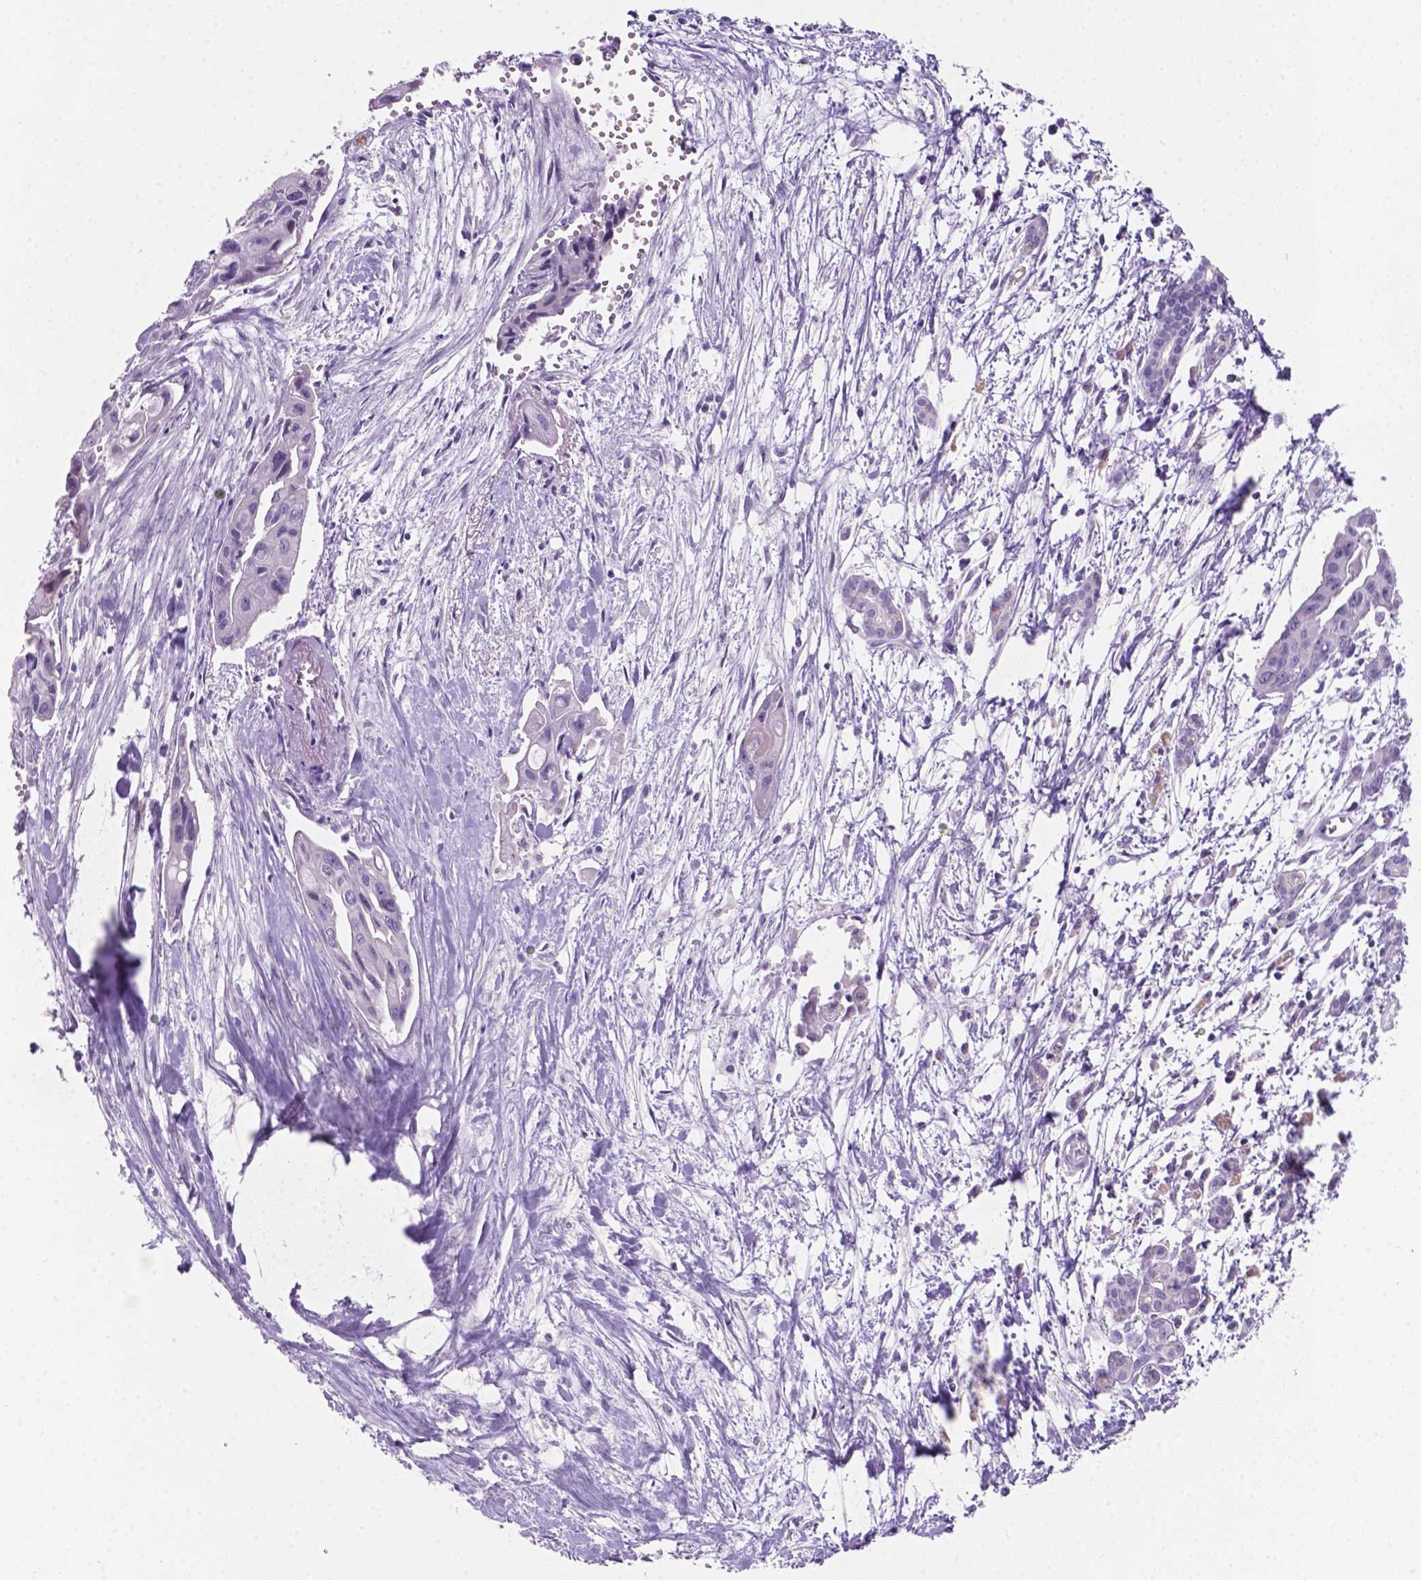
{"staining": {"intensity": "negative", "quantity": "none", "location": "none"}, "tissue": "pancreatic cancer", "cell_type": "Tumor cells", "image_type": "cancer", "snomed": [{"axis": "morphology", "description": "Adenocarcinoma, NOS"}, {"axis": "topography", "description": "Pancreas"}], "caption": "Photomicrograph shows no significant protein expression in tumor cells of adenocarcinoma (pancreatic).", "gene": "EBLN2", "patient": {"sex": "male", "age": 60}}